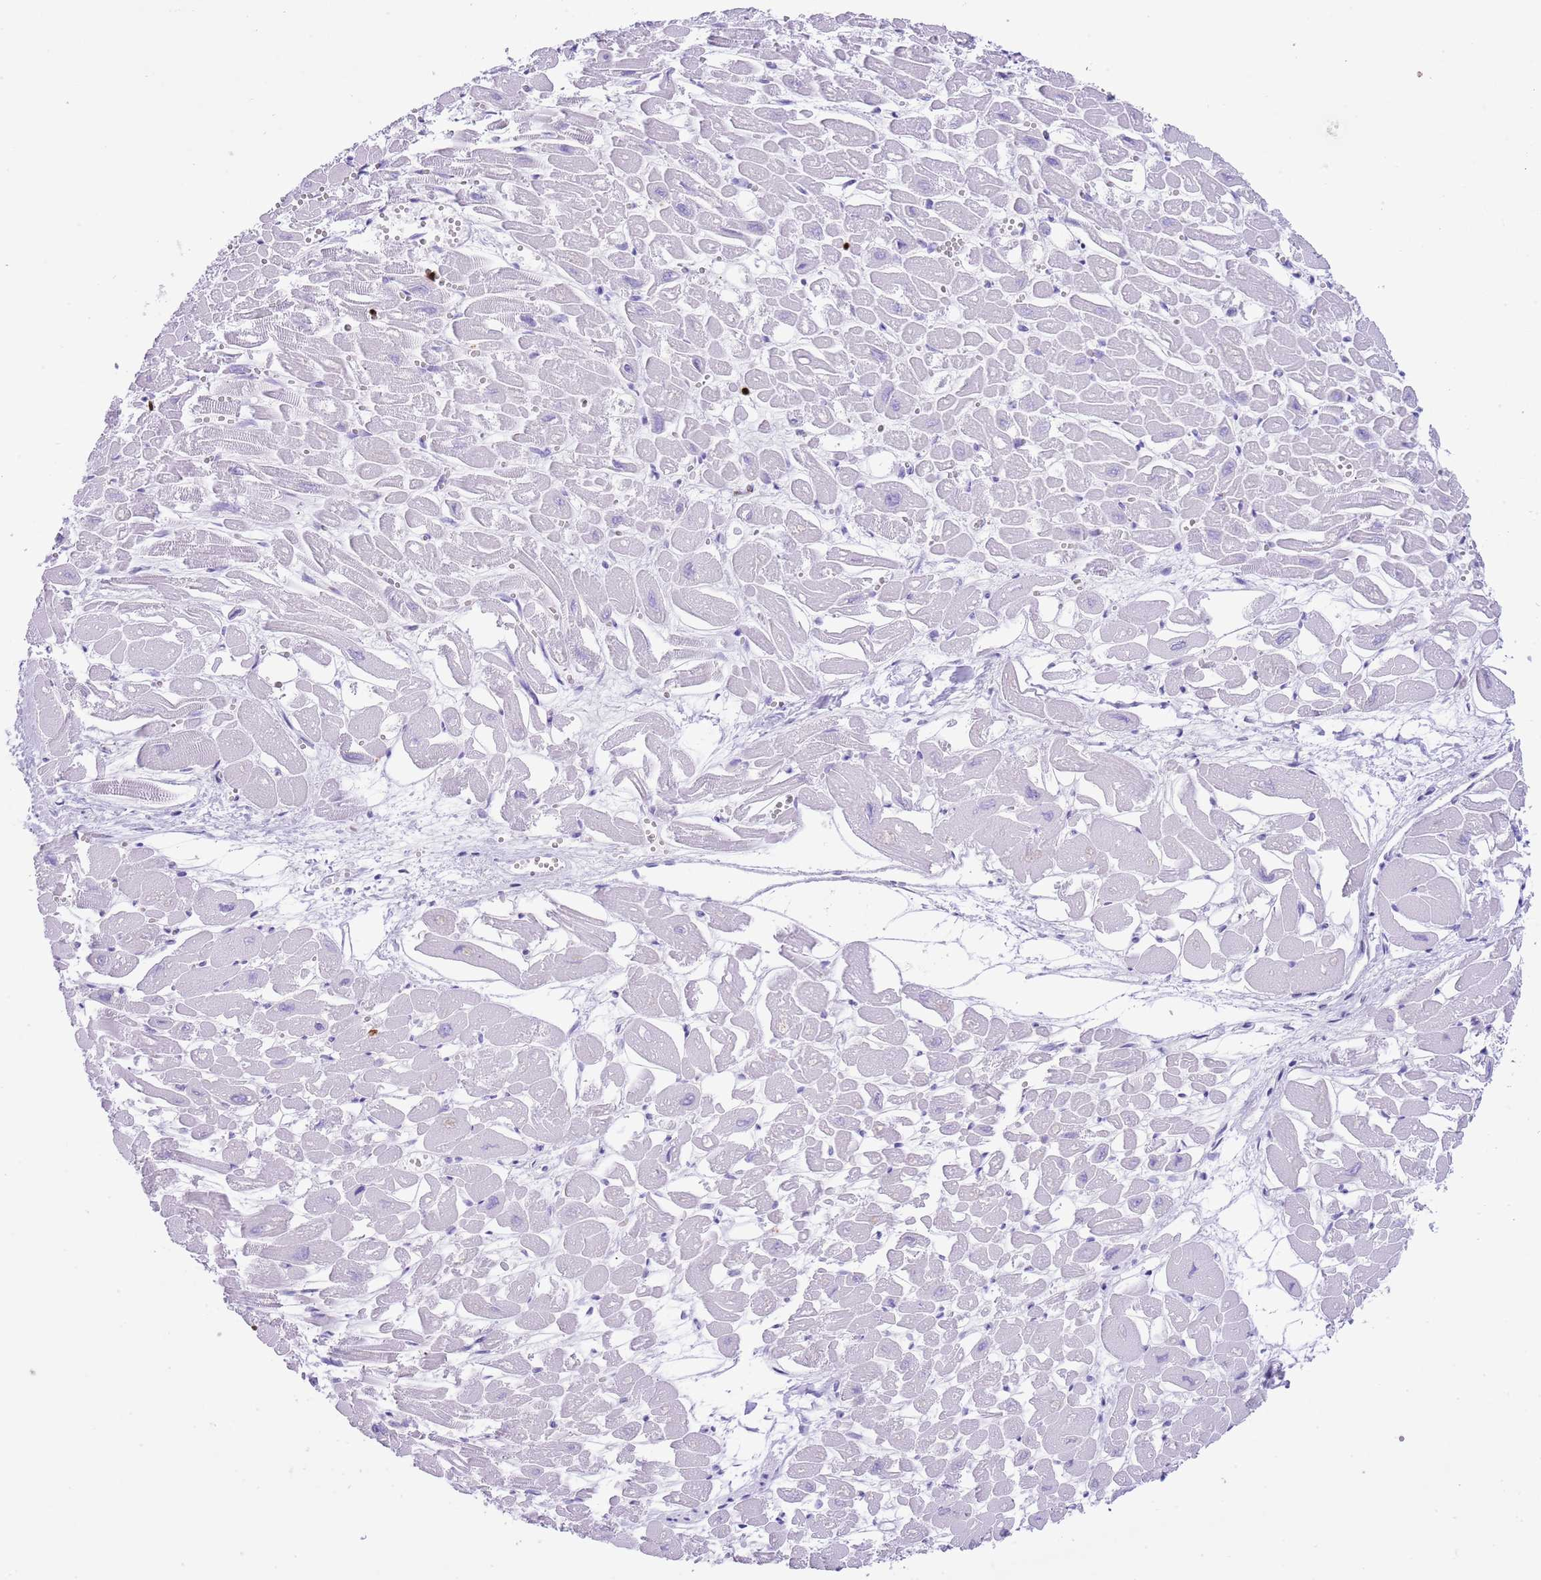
{"staining": {"intensity": "negative", "quantity": "none", "location": "none"}, "tissue": "heart muscle", "cell_type": "Cardiomyocytes", "image_type": "normal", "snomed": [{"axis": "morphology", "description": "Normal tissue, NOS"}, {"axis": "topography", "description": "Heart"}], "caption": "A micrograph of human heart muscle is negative for staining in cardiomyocytes. (Stains: DAB immunohistochemistry with hematoxylin counter stain, Microscopy: brightfield microscopy at high magnification).", "gene": "EFHD2", "patient": {"sex": "male", "age": 54}}